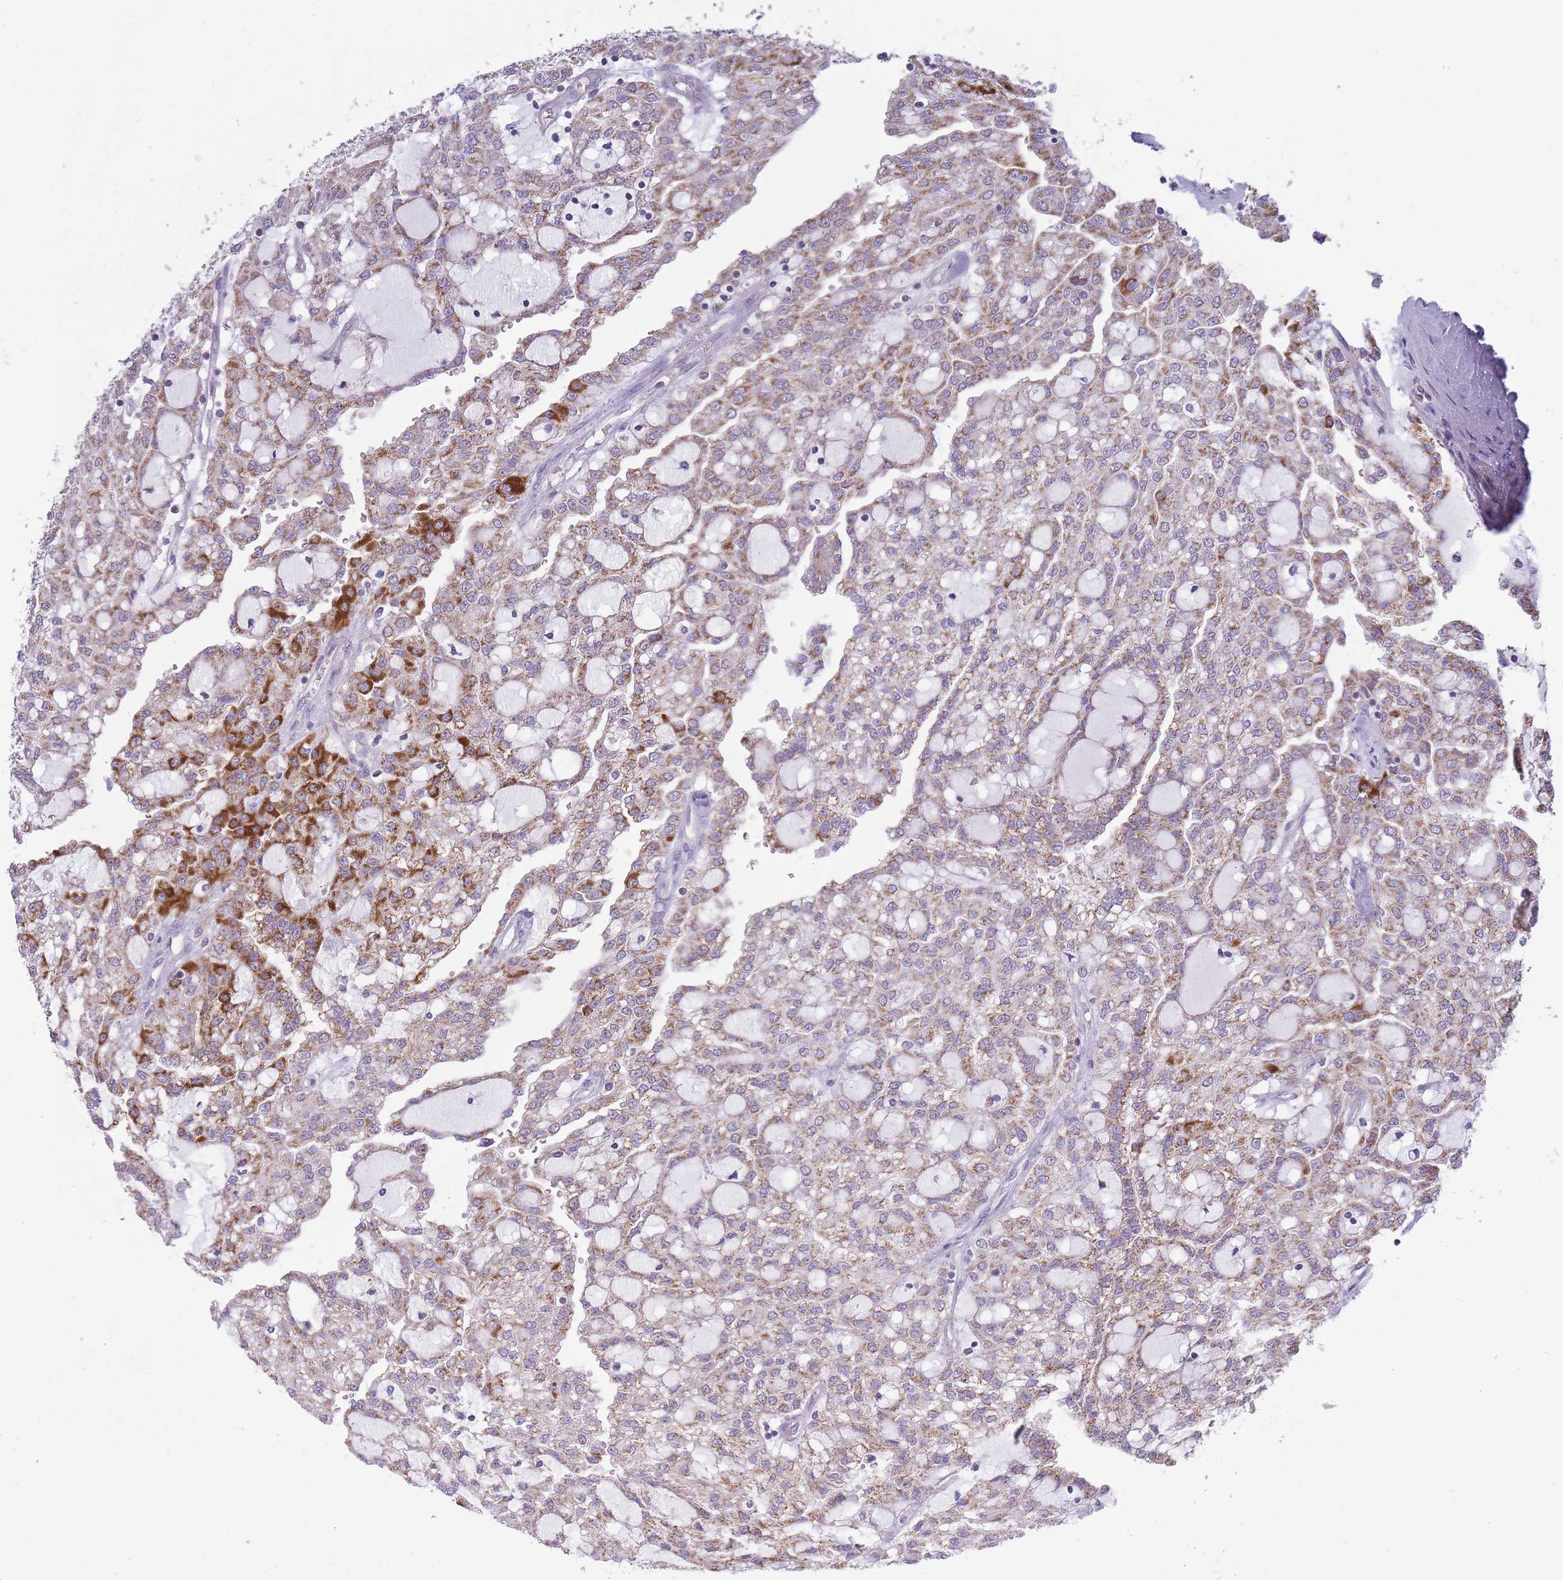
{"staining": {"intensity": "strong", "quantity": "<25%", "location": "cytoplasmic/membranous"}, "tissue": "renal cancer", "cell_type": "Tumor cells", "image_type": "cancer", "snomed": [{"axis": "morphology", "description": "Adenocarcinoma, NOS"}, {"axis": "topography", "description": "Kidney"}], "caption": "Tumor cells show medium levels of strong cytoplasmic/membranous expression in approximately <25% of cells in renal cancer.", "gene": "ZBTB24", "patient": {"sex": "male", "age": 63}}